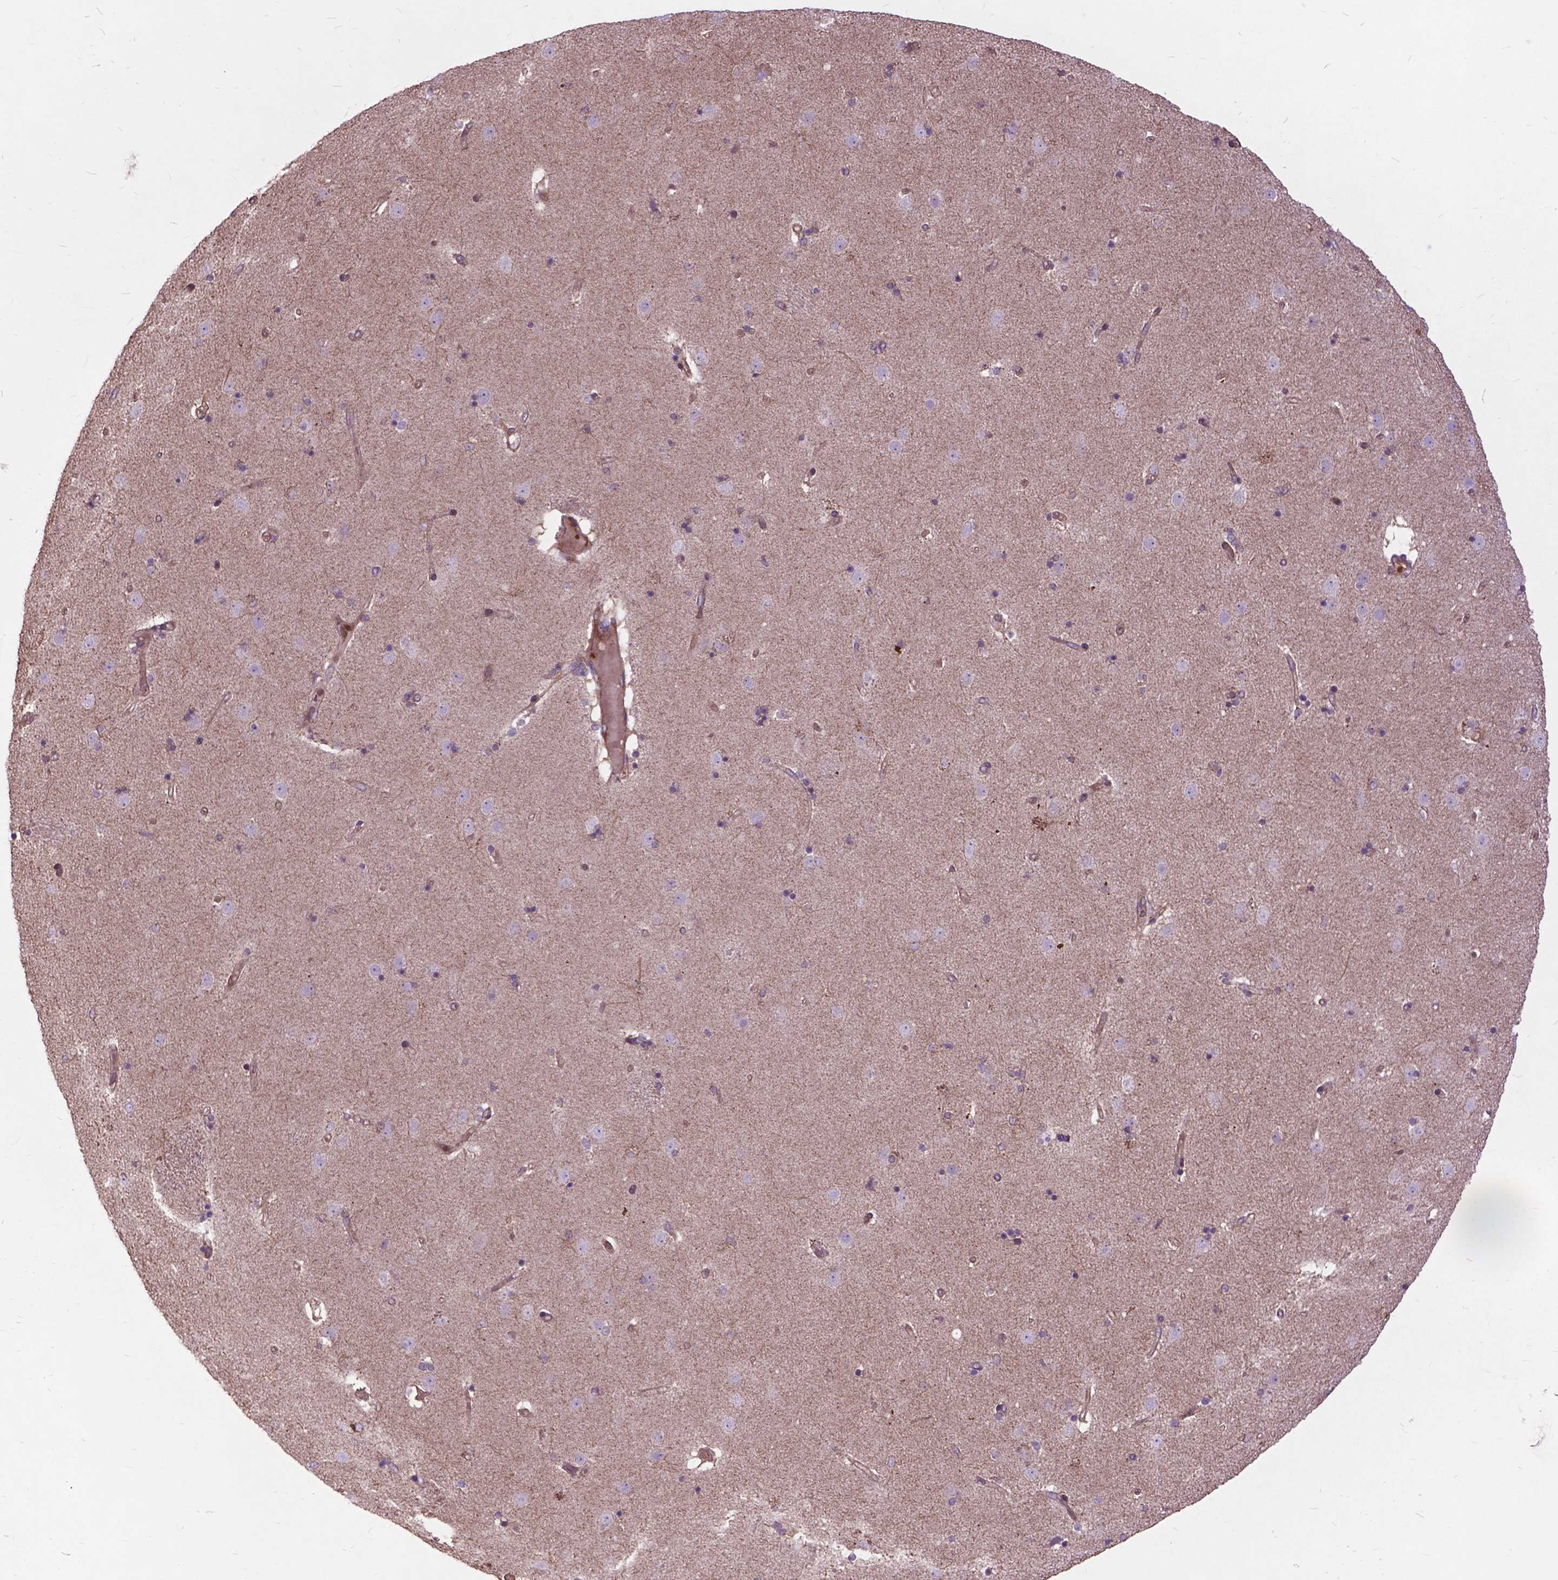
{"staining": {"intensity": "weak", "quantity": "25%-75%", "location": "cytoplasmic/membranous"}, "tissue": "caudate", "cell_type": "Glial cells", "image_type": "normal", "snomed": [{"axis": "morphology", "description": "Normal tissue, NOS"}, {"axis": "topography", "description": "Lateral ventricle wall"}], "caption": "The image displays immunohistochemical staining of unremarkable caudate. There is weak cytoplasmic/membranous staining is seen in about 25%-75% of glial cells.", "gene": "ARAF", "patient": {"sex": "female", "age": 71}}